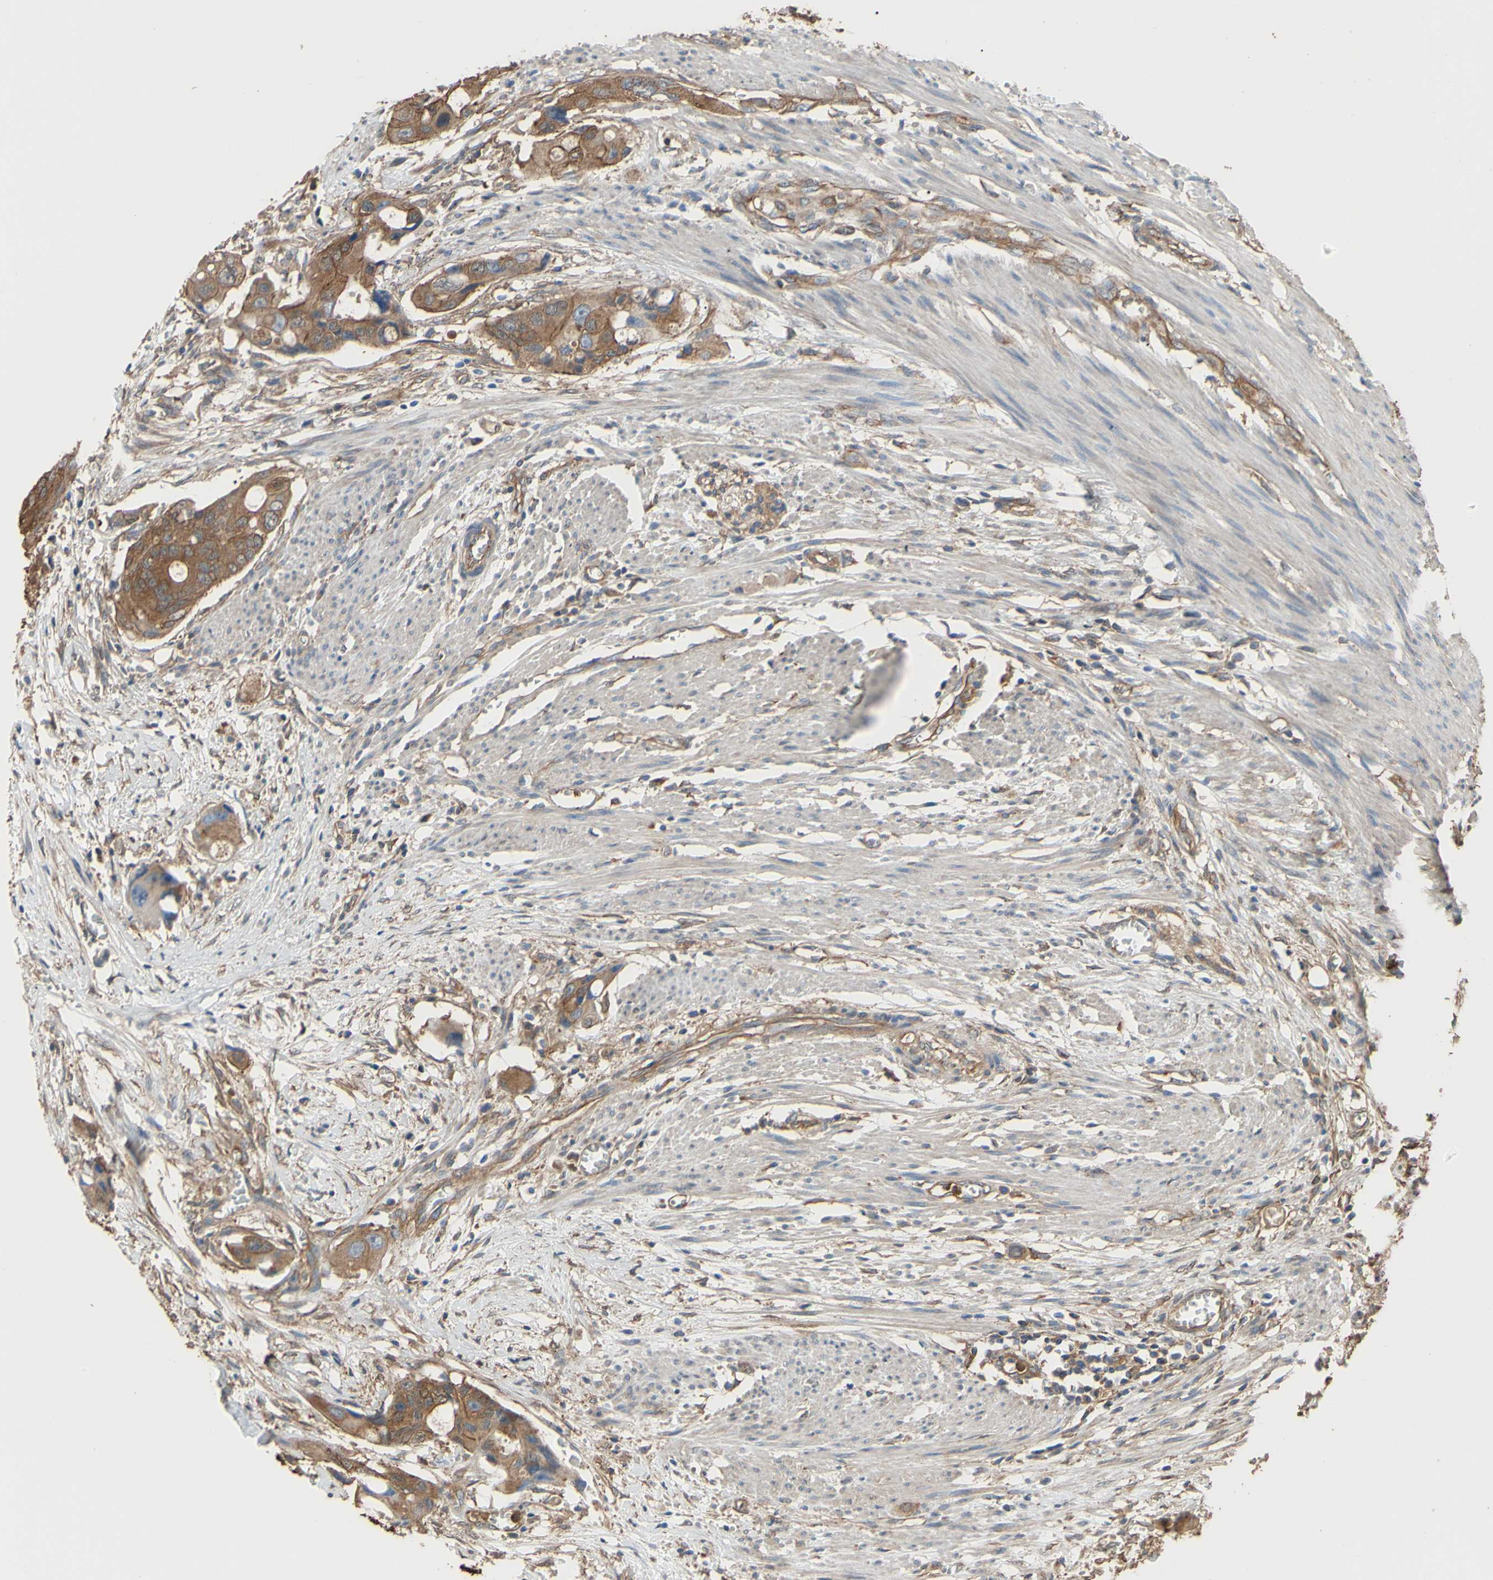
{"staining": {"intensity": "moderate", "quantity": ">75%", "location": "cytoplasmic/membranous"}, "tissue": "colorectal cancer", "cell_type": "Tumor cells", "image_type": "cancer", "snomed": [{"axis": "morphology", "description": "Adenocarcinoma, NOS"}, {"axis": "topography", "description": "Colon"}], "caption": "Human colorectal adenocarcinoma stained for a protein (brown) demonstrates moderate cytoplasmic/membranous positive staining in approximately >75% of tumor cells.", "gene": "CTTN", "patient": {"sex": "female", "age": 57}}